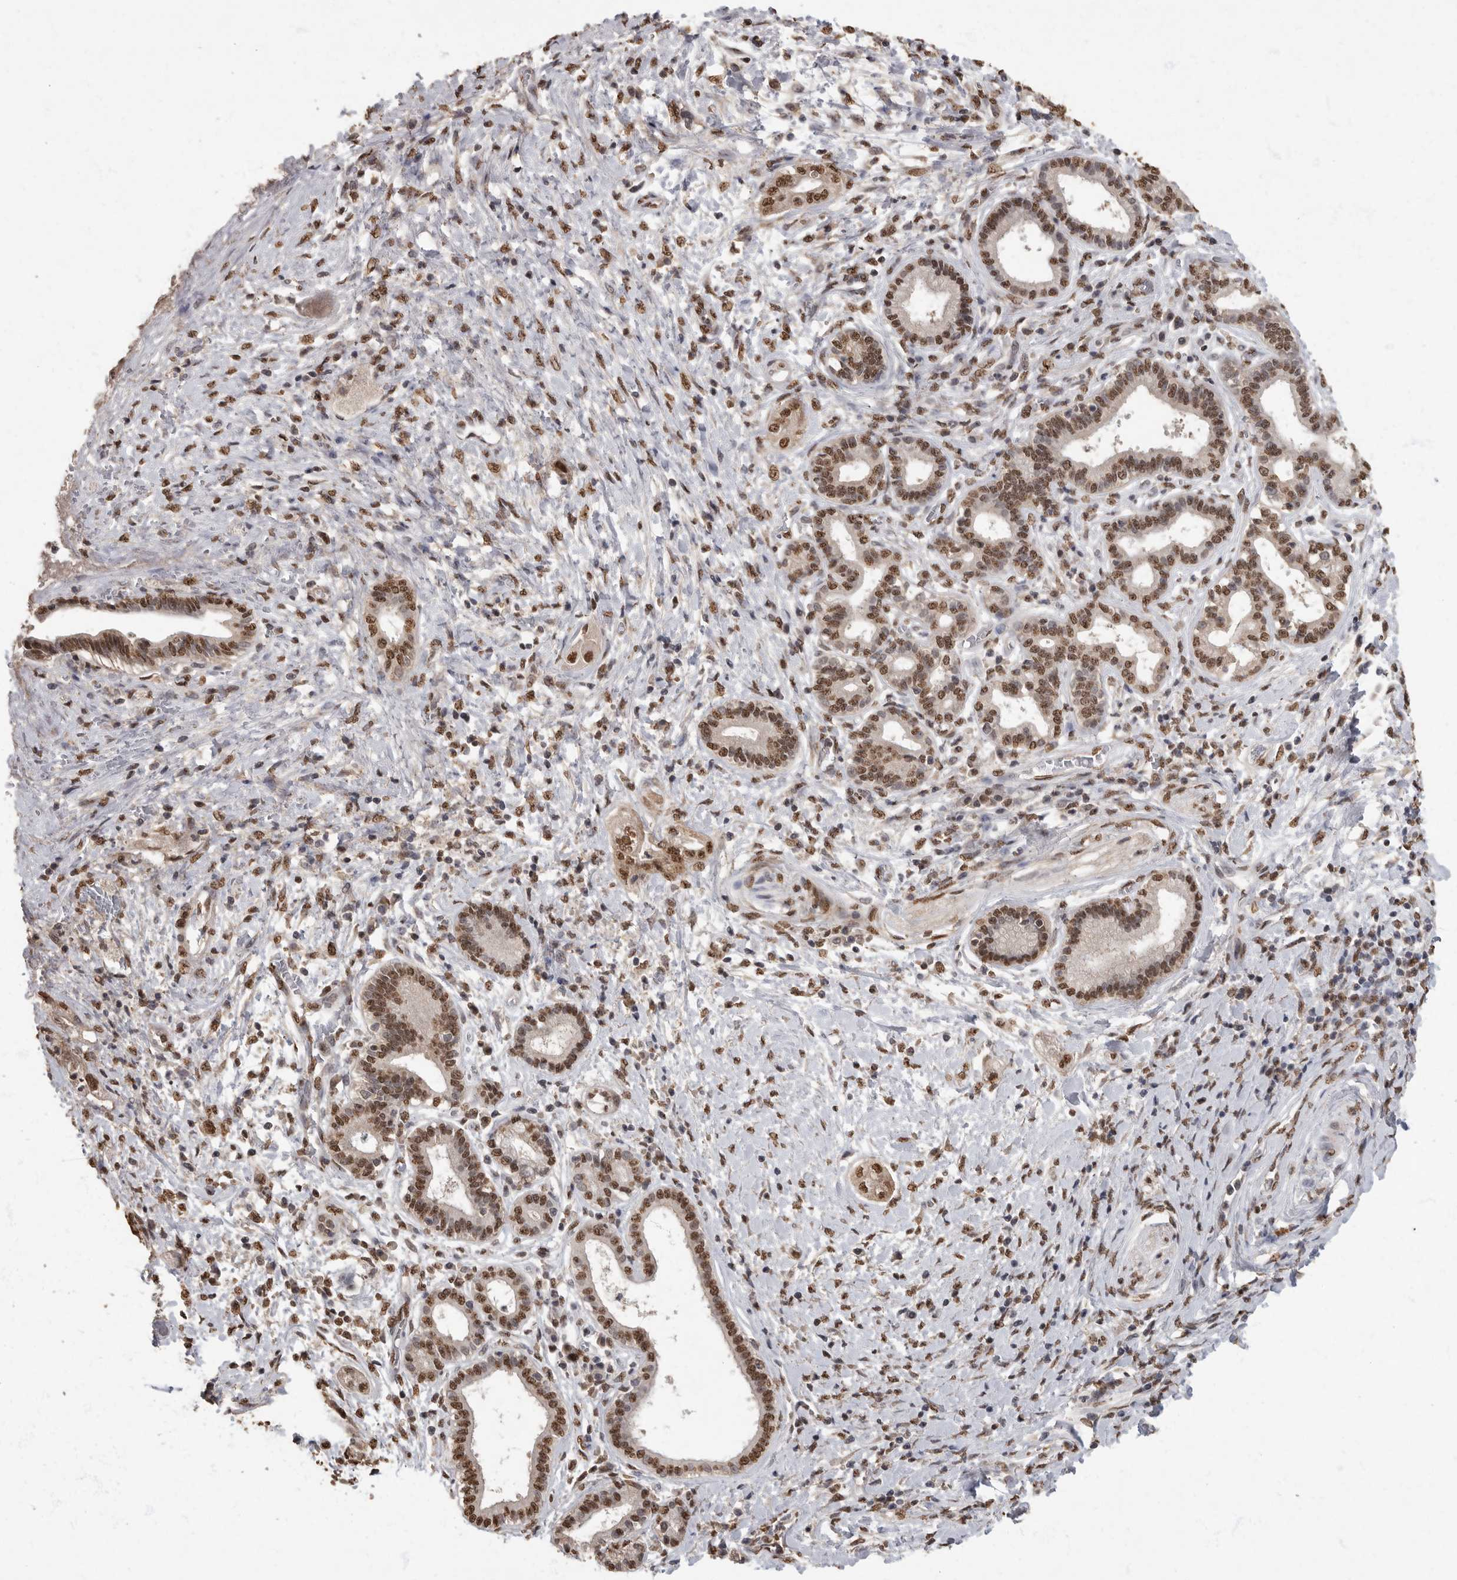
{"staining": {"intensity": "moderate", "quantity": ">75%", "location": "nuclear"}, "tissue": "pancreatic cancer", "cell_type": "Tumor cells", "image_type": "cancer", "snomed": [{"axis": "morphology", "description": "Adenocarcinoma, NOS"}, {"axis": "topography", "description": "Pancreas"}], "caption": "About >75% of tumor cells in adenocarcinoma (pancreatic) demonstrate moderate nuclear protein staining as visualized by brown immunohistochemical staining.", "gene": "NBL1", "patient": {"sex": "male", "age": 58}}